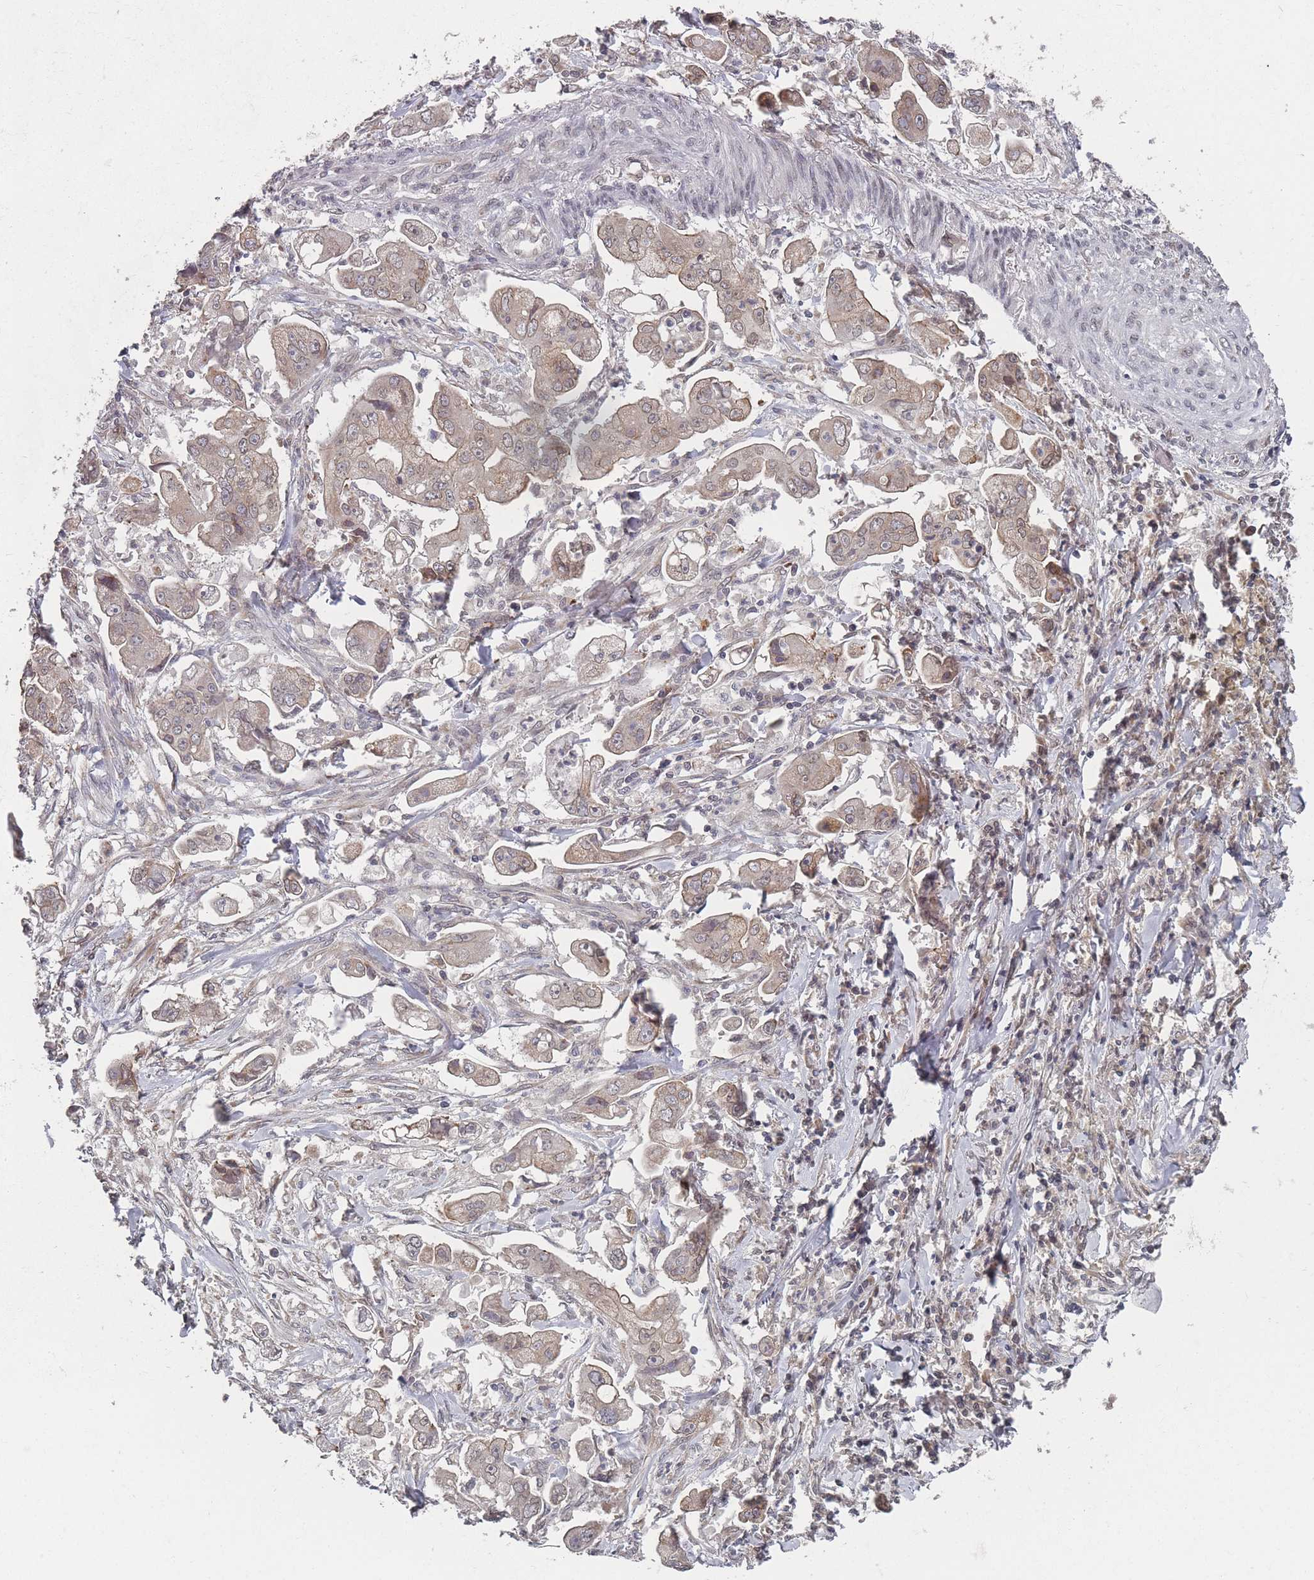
{"staining": {"intensity": "weak", "quantity": "25%-75%", "location": "cytoplasmic/membranous"}, "tissue": "stomach cancer", "cell_type": "Tumor cells", "image_type": "cancer", "snomed": [{"axis": "morphology", "description": "Adenocarcinoma, NOS"}, {"axis": "topography", "description": "Stomach"}], "caption": "Human stomach adenocarcinoma stained with a protein marker demonstrates weak staining in tumor cells.", "gene": "TBC1D25", "patient": {"sex": "male", "age": 62}}